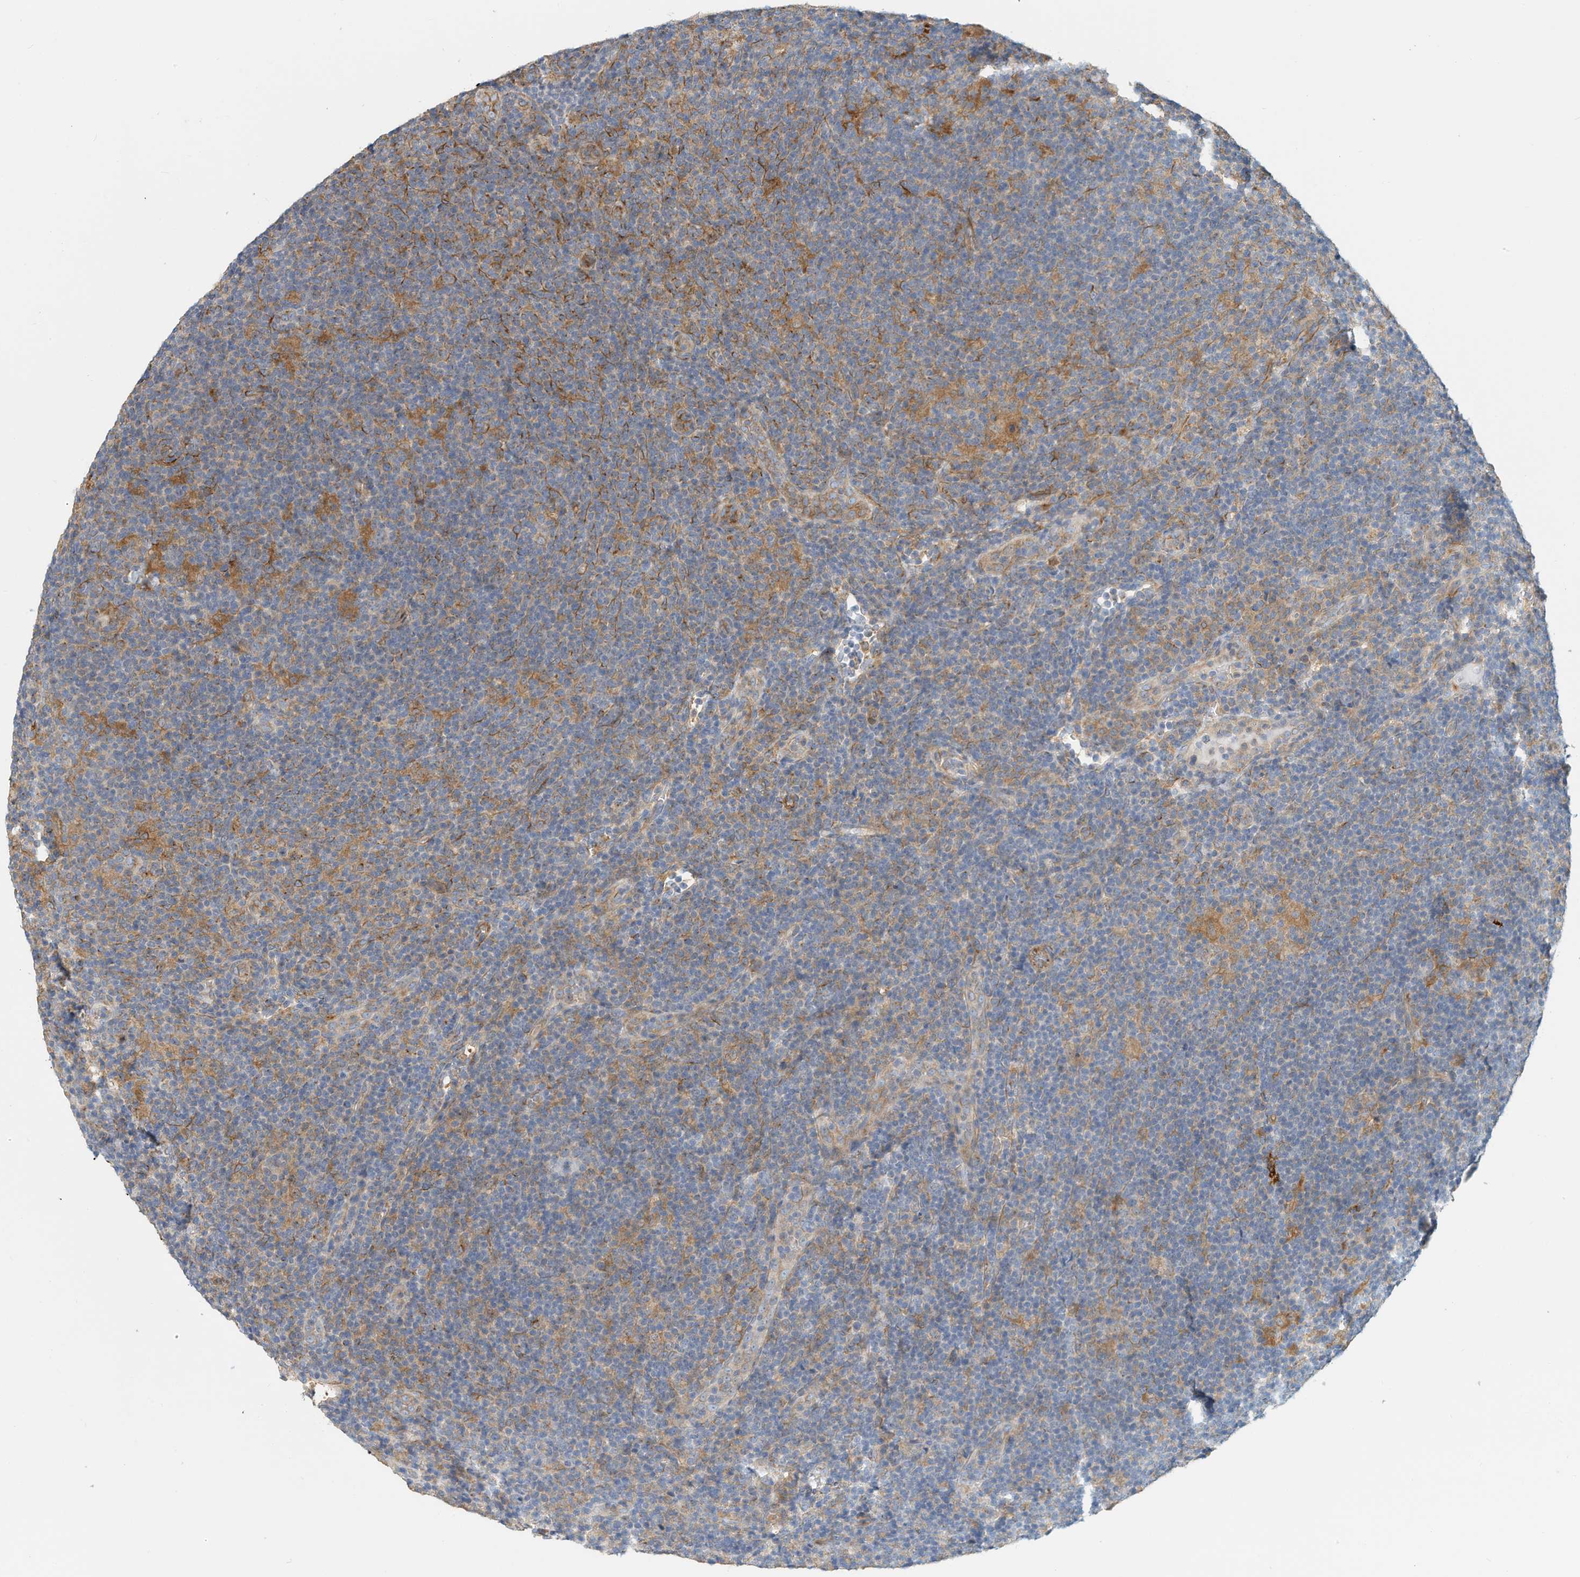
{"staining": {"intensity": "negative", "quantity": "none", "location": "none"}, "tissue": "lymphoma", "cell_type": "Tumor cells", "image_type": "cancer", "snomed": [{"axis": "morphology", "description": "Hodgkin's disease, NOS"}, {"axis": "topography", "description": "Lymph node"}], "caption": "High power microscopy histopathology image of an IHC image of Hodgkin's disease, revealing no significant staining in tumor cells. (Brightfield microscopy of DAB (3,3'-diaminobenzidine) IHC at high magnification).", "gene": "MICAL1", "patient": {"sex": "female", "age": 57}}